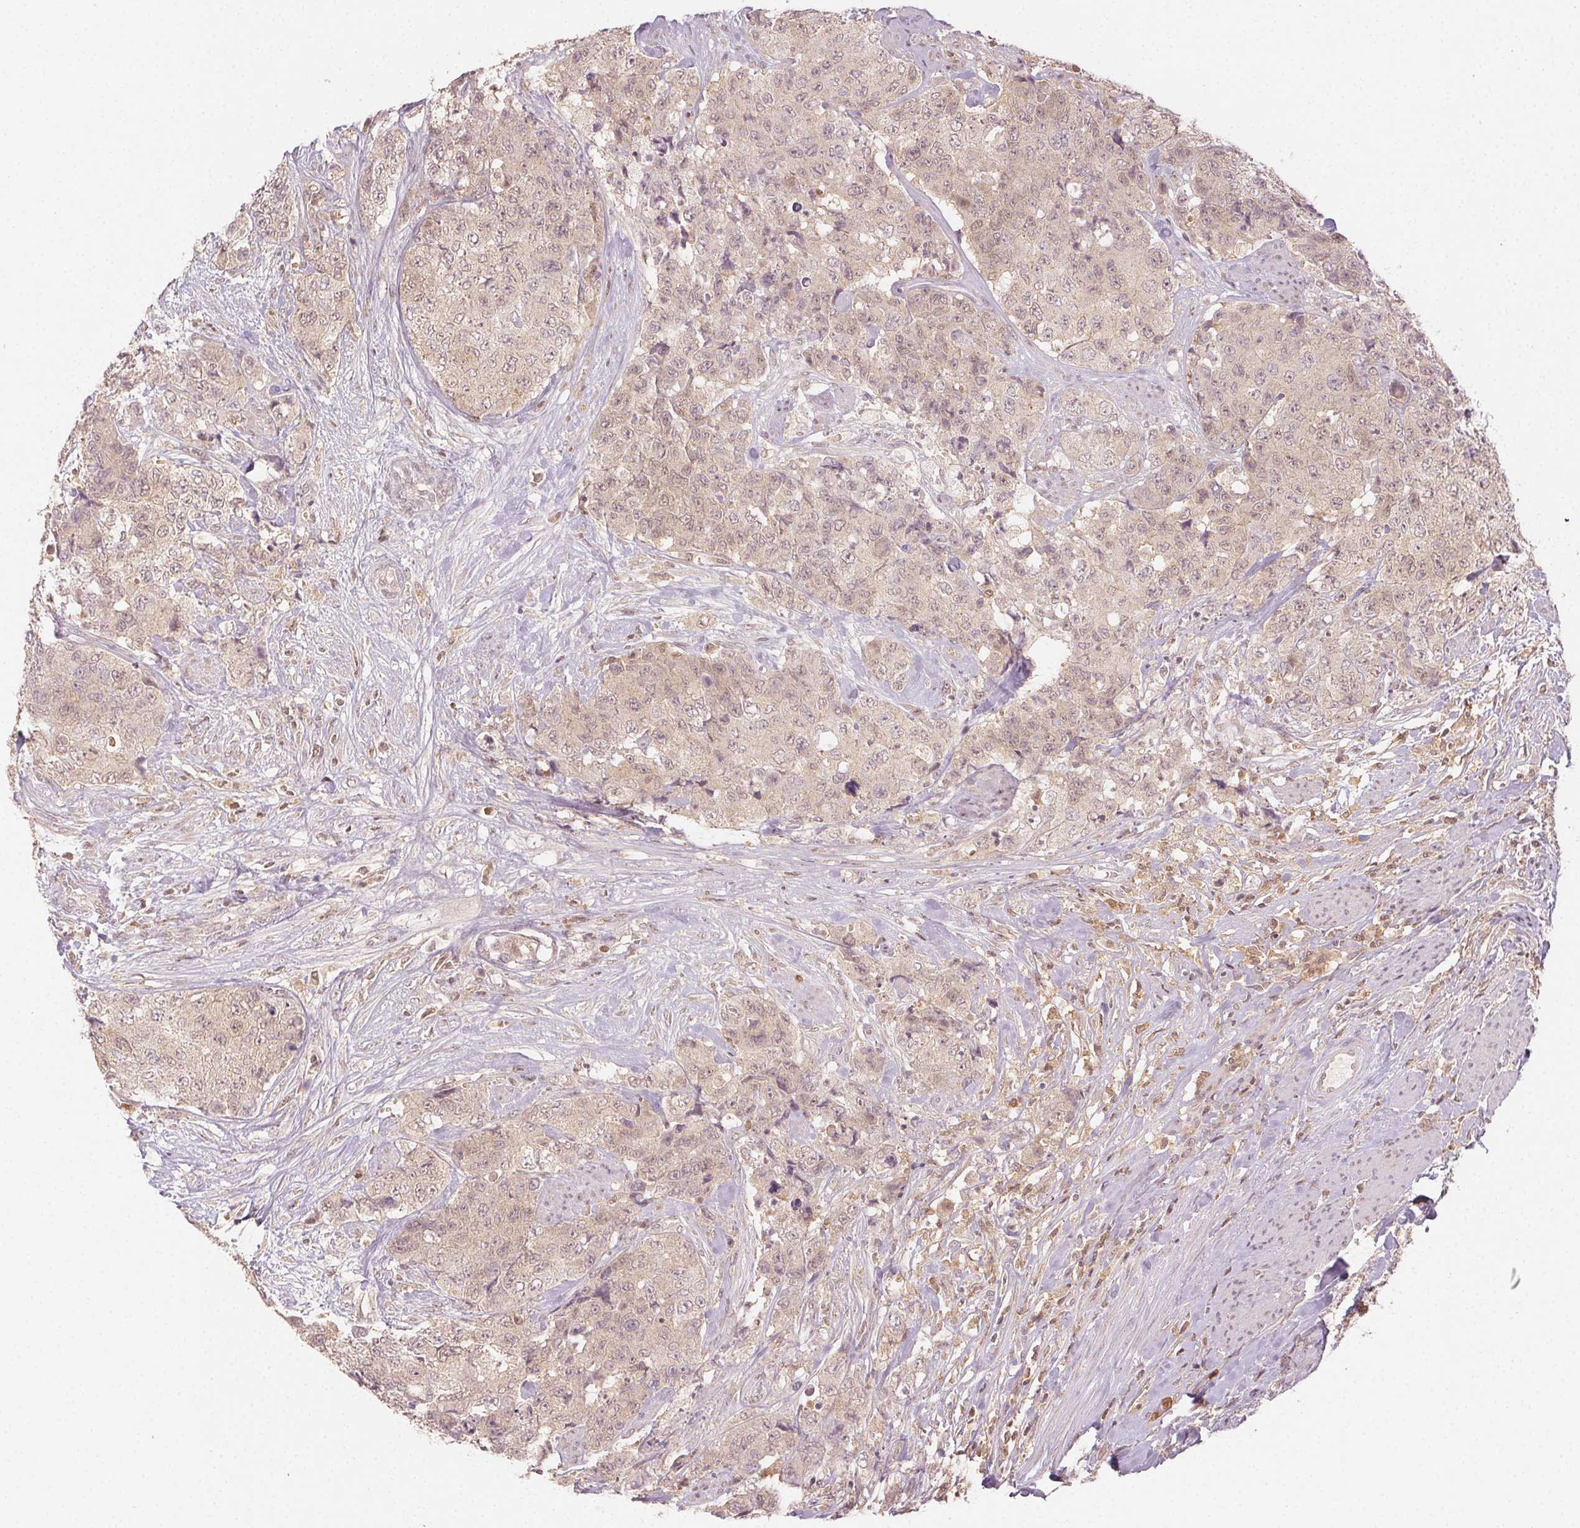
{"staining": {"intensity": "weak", "quantity": "25%-75%", "location": "cytoplasmic/membranous,nuclear"}, "tissue": "urothelial cancer", "cell_type": "Tumor cells", "image_type": "cancer", "snomed": [{"axis": "morphology", "description": "Urothelial carcinoma, High grade"}, {"axis": "topography", "description": "Urinary bladder"}], "caption": "A photomicrograph of urothelial cancer stained for a protein exhibits weak cytoplasmic/membranous and nuclear brown staining in tumor cells. Nuclei are stained in blue.", "gene": "MAPK14", "patient": {"sex": "female", "age": 78}}